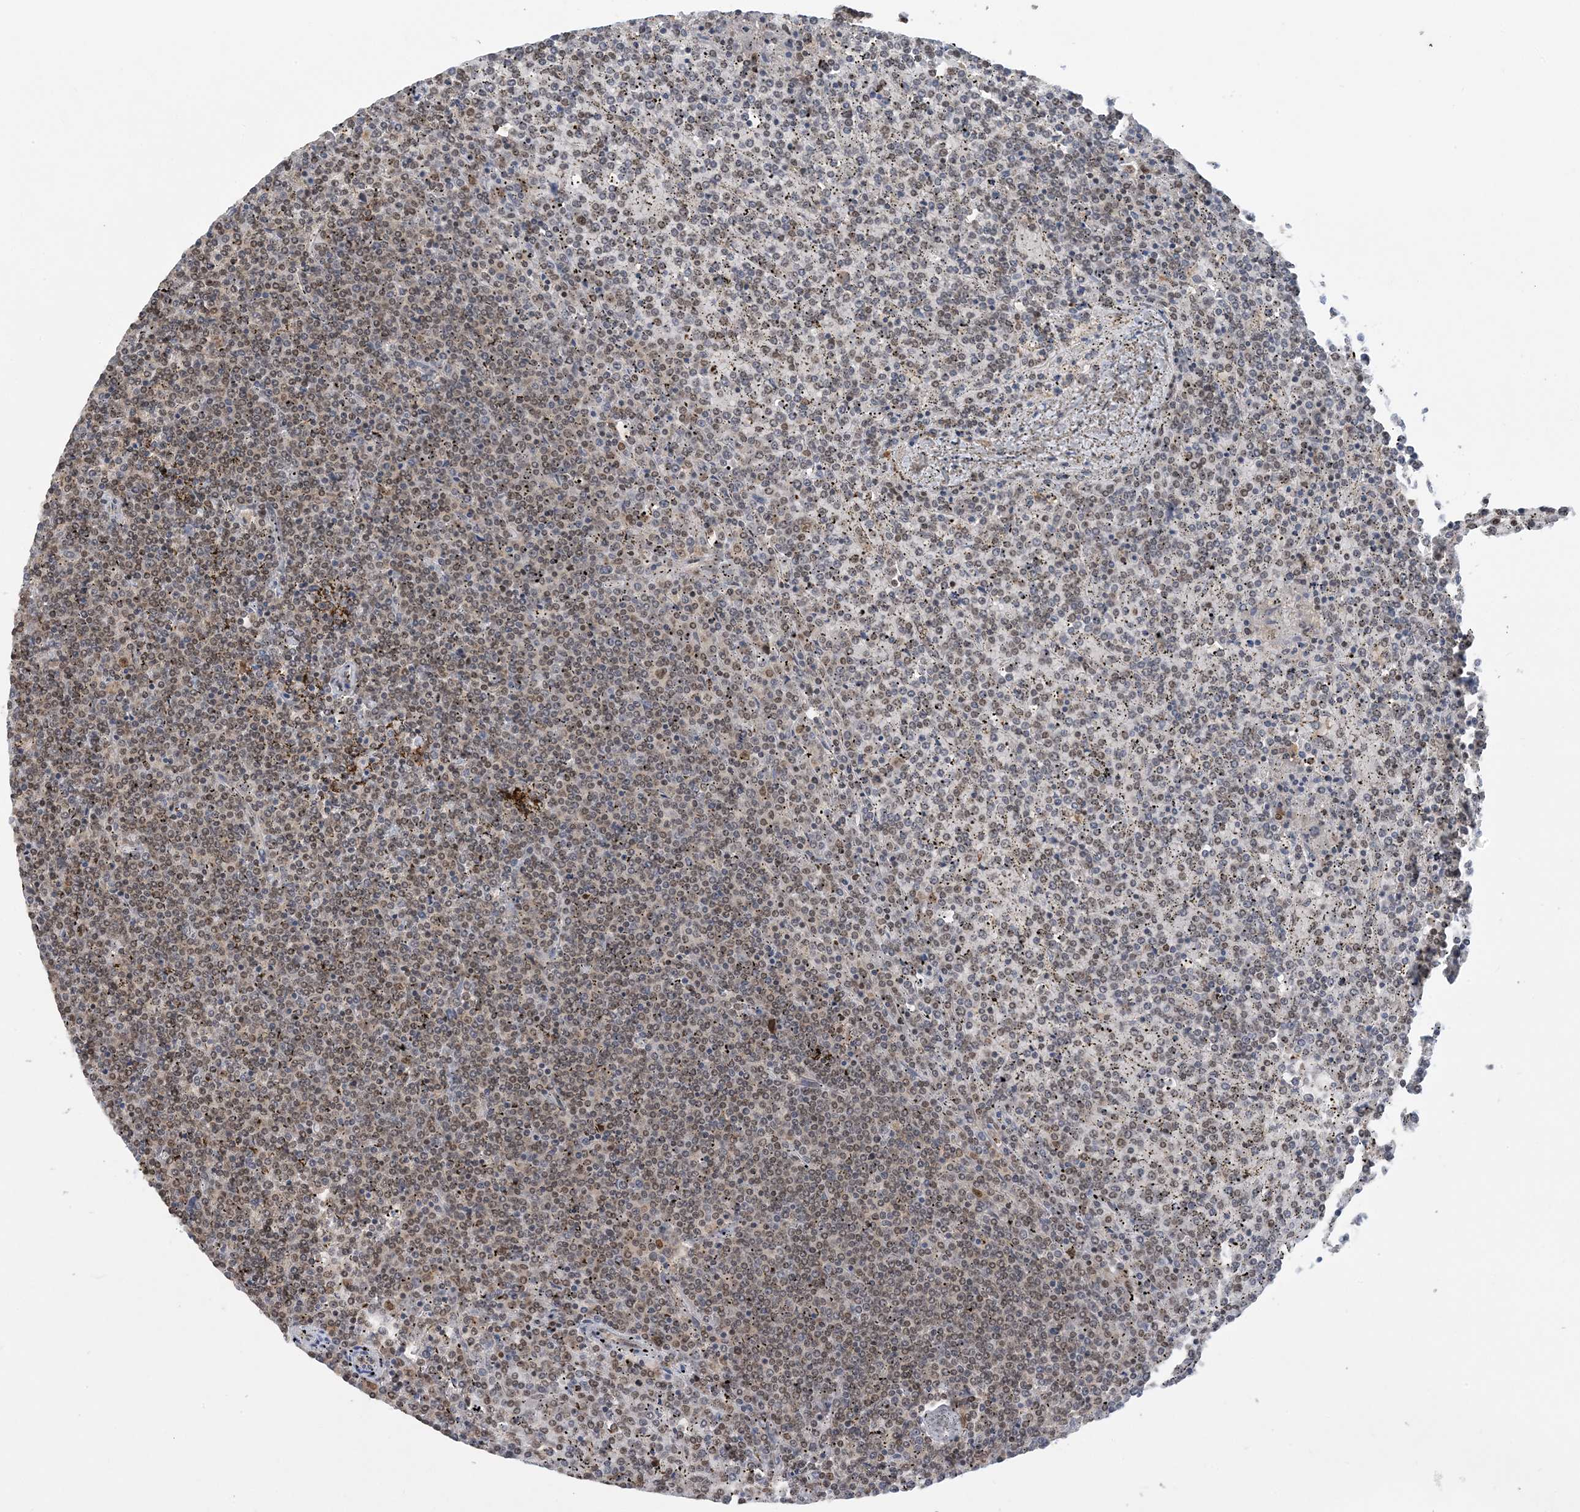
{"staining": {"intensity": "weak", "quantity": "25%-75%", "location": "nuclear"}, "tissue": "lymphoma", "cell_type": "Tumor cells", "image_type": "cancer", "snomed": [{"axis": "morphology", "description": "Malignant lymphoma, non-Hodgkin's type, Low grade"}, {"axis": "topography", "description": "Spleen"}], "caption": "DAB immunohistochemical staining of human low-grade malignant lymphoma, non-Hodgkin's type exhibits weak nuclear protein expression in approximately 25%-75% of tumor cells.", "gene": "ACYP2", "patient": {"sex": "female", "age": 19}}